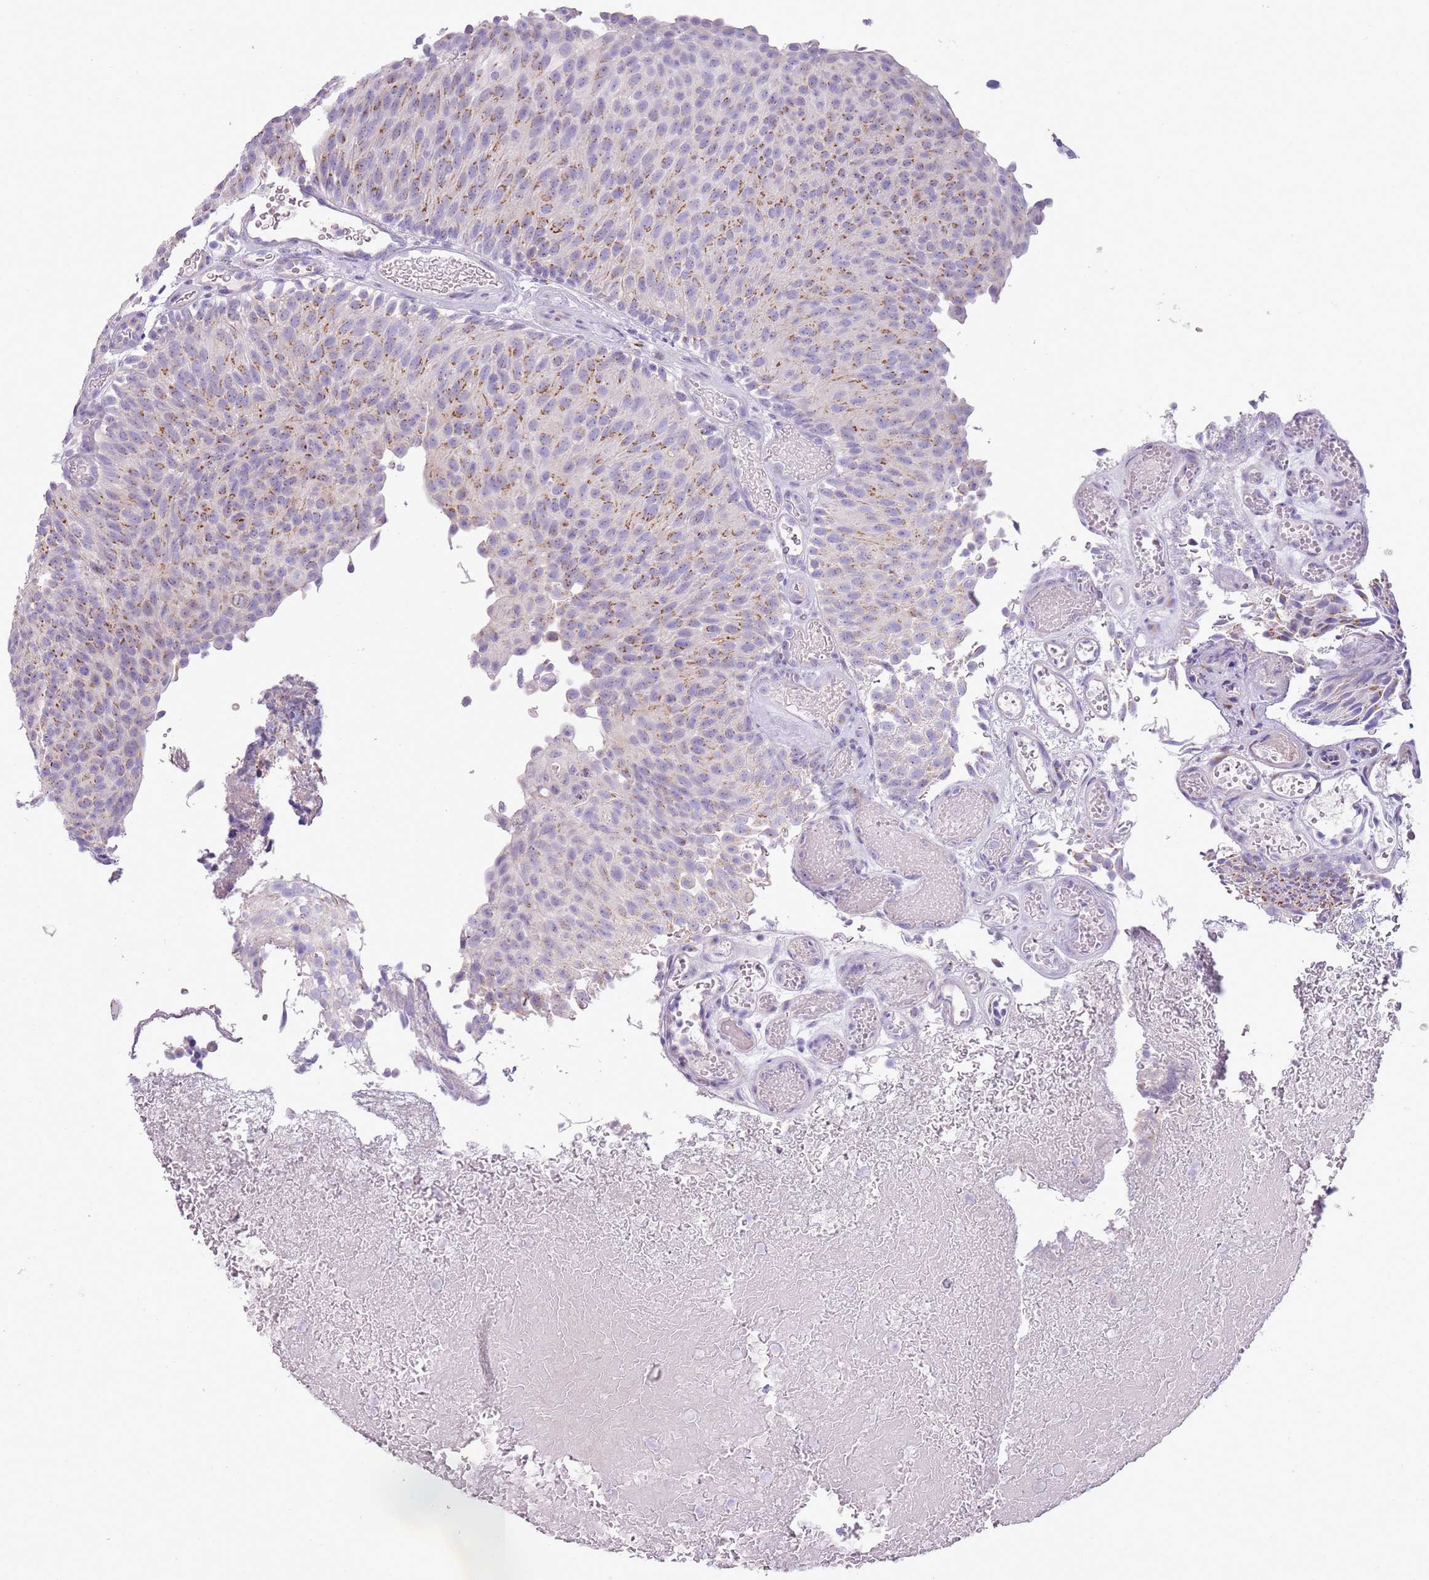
{"staining": {"intensity": "moderate", "quantity": "25%-75%", "location": "cytoplasmic/membranous"}, "tissue": "urothelial cancer", "cell_type": "Tumor cells", "image_type": "cancer", "snomed": [{"axis": "morphology", "description": "Urothelial carcinoma, Low grade"}, {"axis": "topography", "description": "Urinary bladder"}], "caption": "Brown immunohistochemical staining in human urothelial carcinoma (low-grade) demonstrates moderate cytoplasmic/membranous positivity in about 25%-75% of tumor cells. (DAB = brown stain, brightfield microscopy at high magnification).", "gene": "NBPF6", "patient": {"sex": "male", "age": 78}}